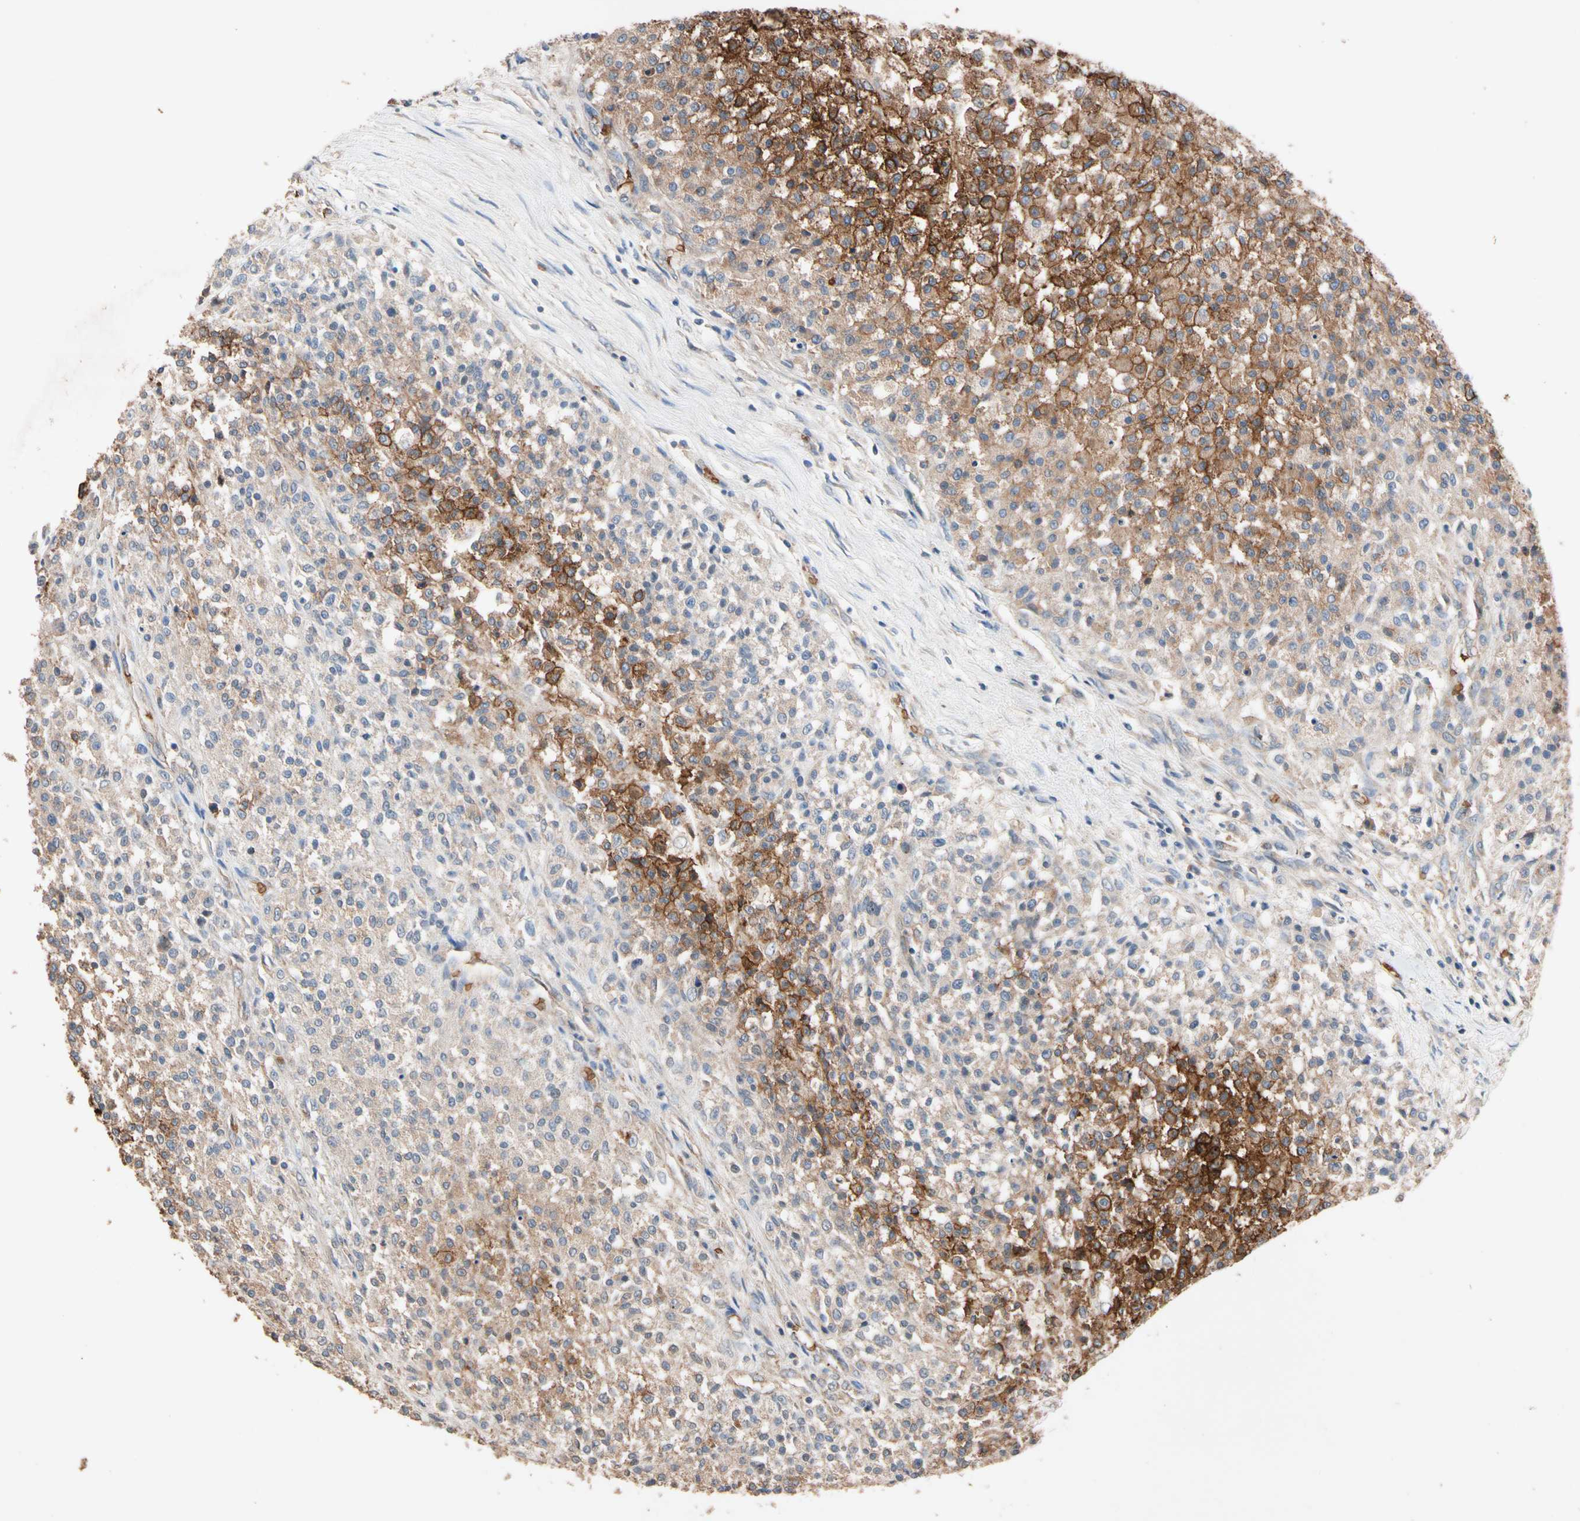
{"staining": {"intensity": "moderate", "quantity": "25%-75%", "location": "cytoplasmic/membranous"}, "tissue": "testis cancer", "cell_type": "Tumor cells", "image_type": "cancer", "snomed": [{"axis": "morphology", "description": "Seminoma, NOS"}, {"axis": "topography", "description": "Testis"}], "caption": "The micrograph displays staining of testis cancer (seminoma), revealing moderate cytoplasmic/membranous protein expression (brown color) within tumor cells. Immunohistochemistry stains the protein in brown and the nuclei are stained blue.", "gene": "RIOK2", "patient": {"sex": "male", "age": 59}}